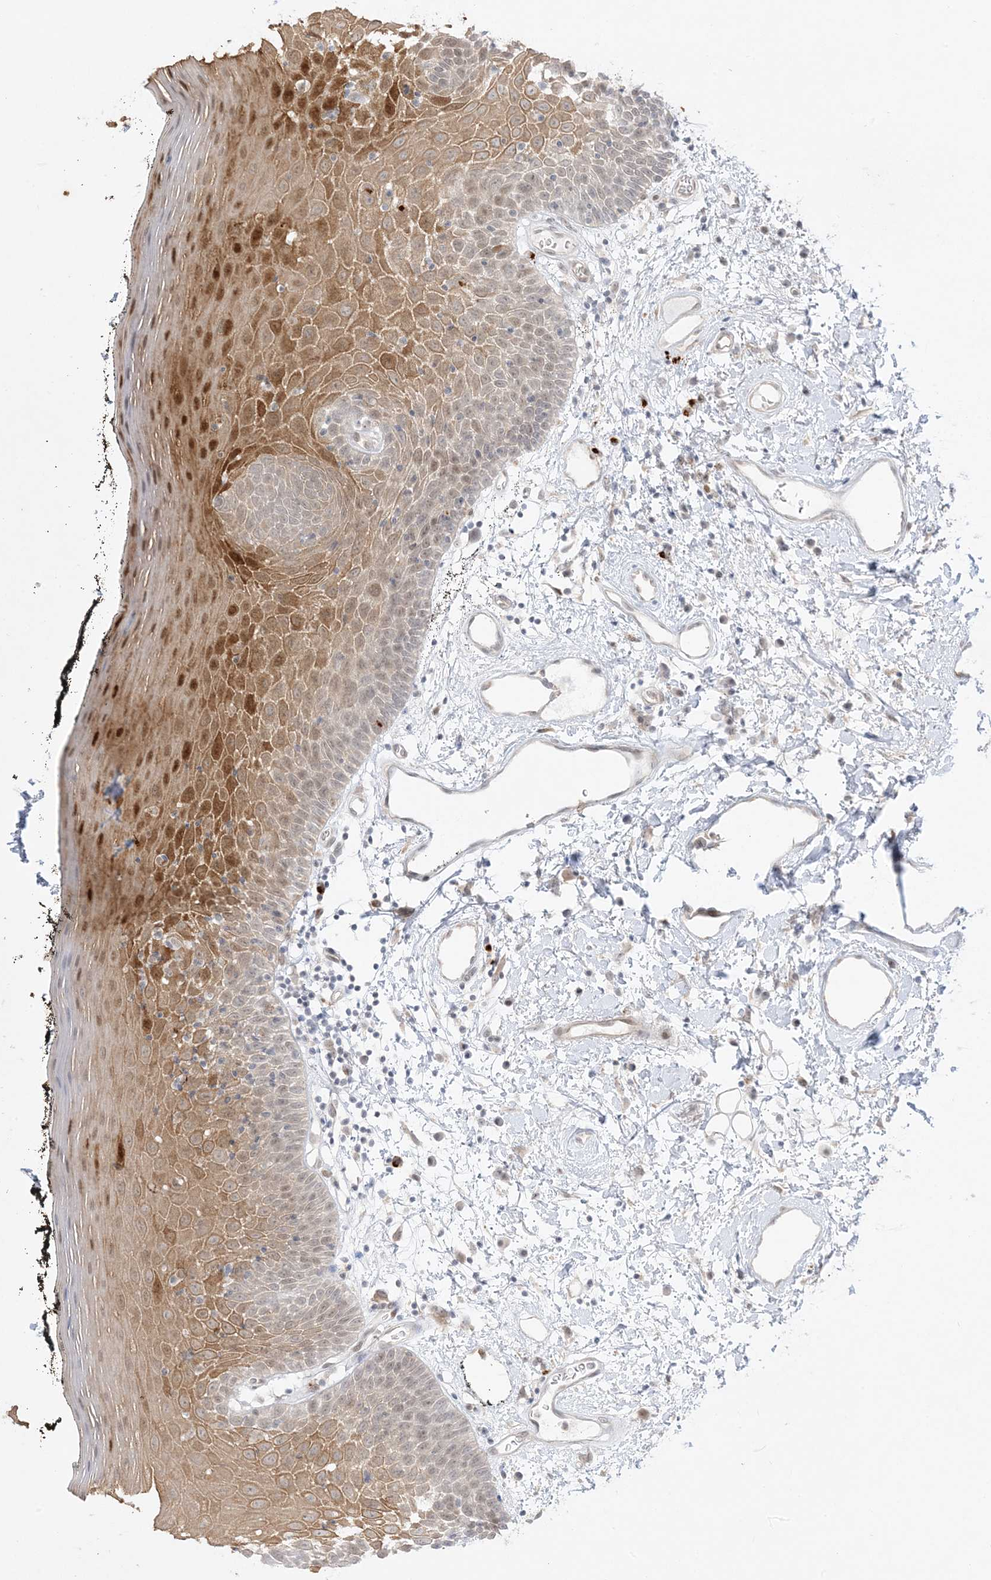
{"staining": {"intensity": "moderate", "quantity": ">75%", "location": "cytoplasmic/membranous,nuclear"}, "tissue": "oral mucosa", "cell_type": "Squamous epithelial cells", "image_type": "normal", "snomed": [{"axis": "morphology", "description": "Normal tissue, NOS"}, {"axis": "topography", "description": "Oral tissue"}], "caption": "A brown stain shows moderate cytoplasmic/membranous,nuclear staining of a protein in squamous epithelial cells of normal human oral mucosa. (IHC, brightfield microscopy, high magnification).", "gene": "PTK6", "patient": {"sex": "male", "age": 74}}